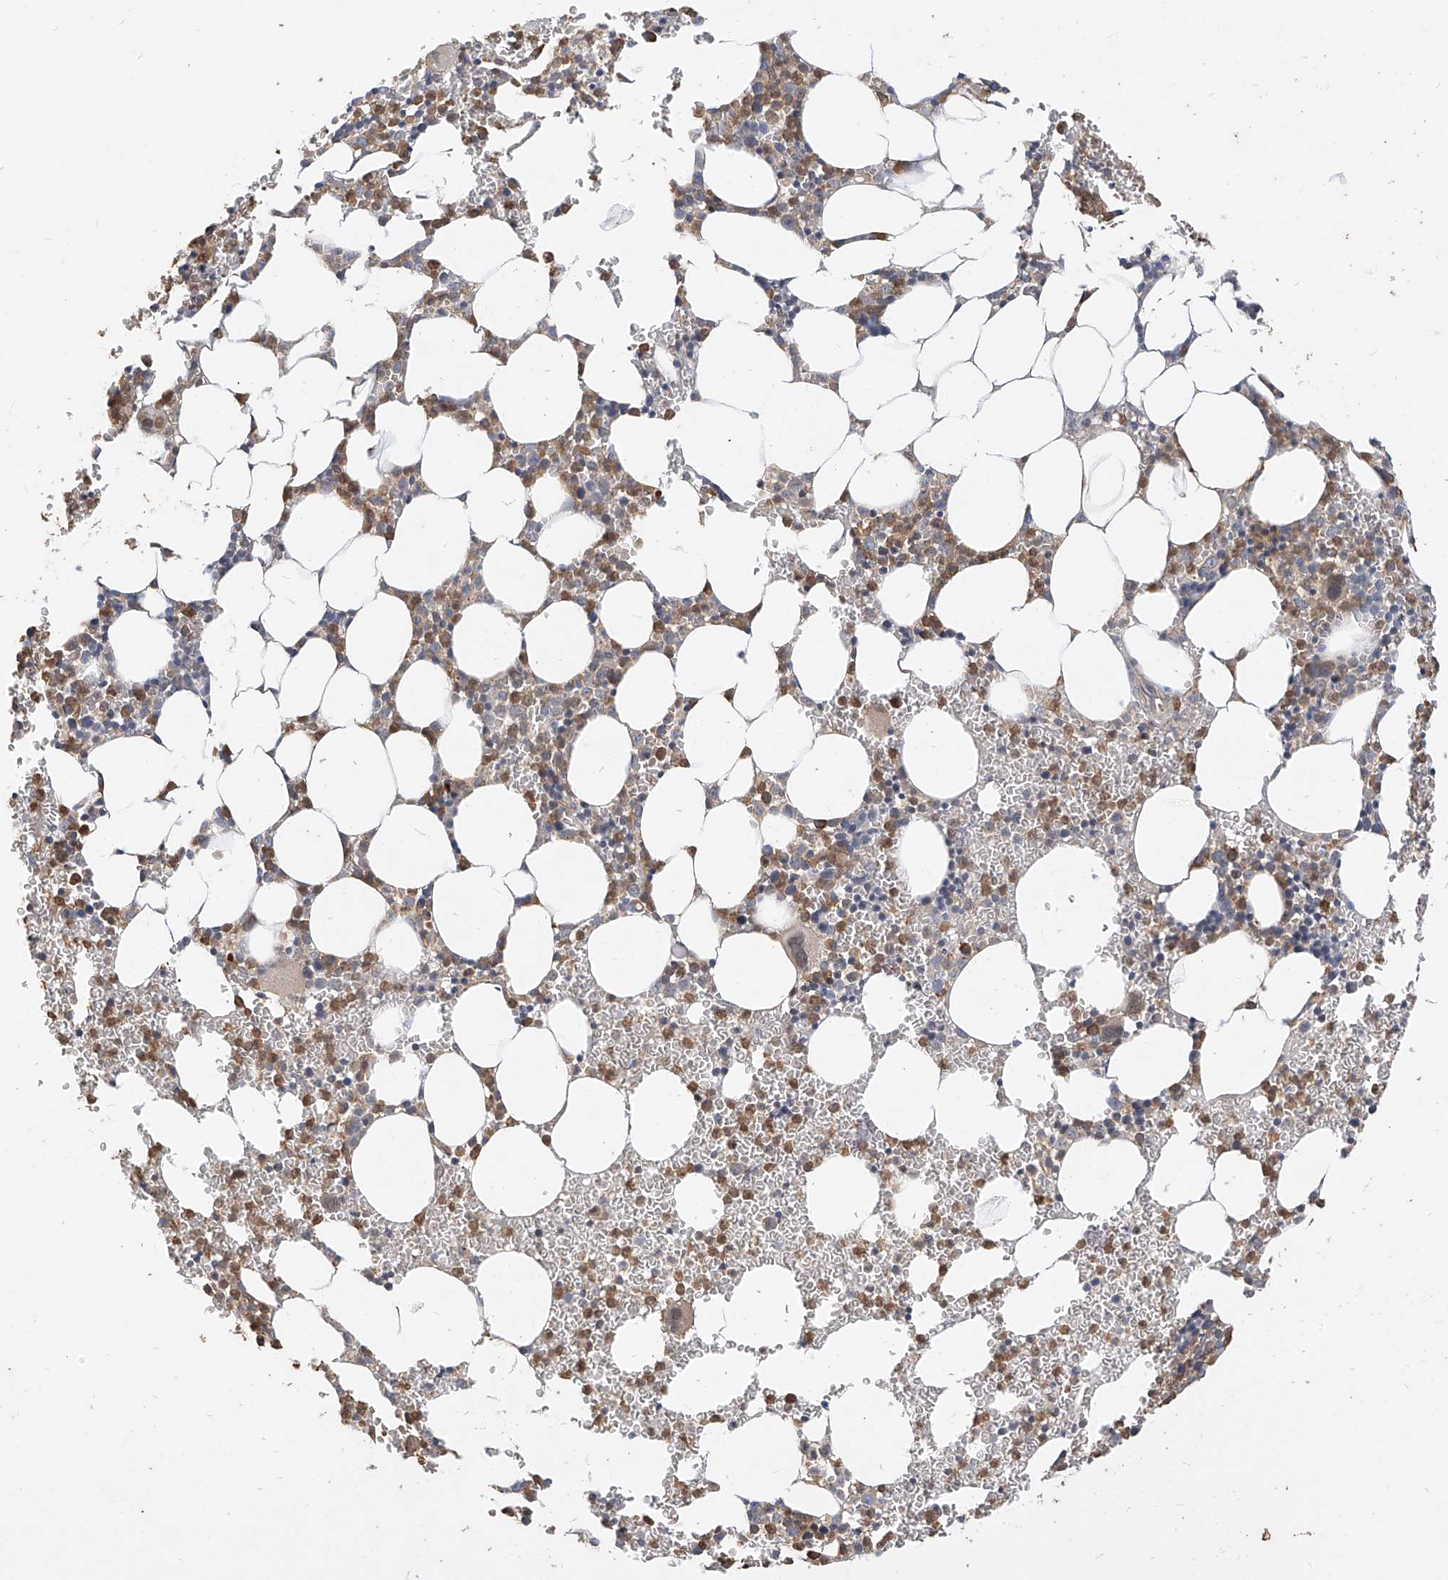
{"staining": {"intensity": "moderate", "quantity": ">75%", "location": "cytoplasmic/membranous"}, "tissue": "bone marrow", "cell_type": "Hematopoietic cells", "image_type": "normal", "snomed": [{"axis": "morphology", "description": "Normal tissue, NOS"}, {"axis": "topography", "description": "Bone marrow"}], "caption": "Hematopoietic cells show medium levels of moderate cytoplasmic/membranous staining in approximately >75% of cells in benign human bone marrow.", "gene": "OFD1", "patient": {"sex": "female", "age": 78}}